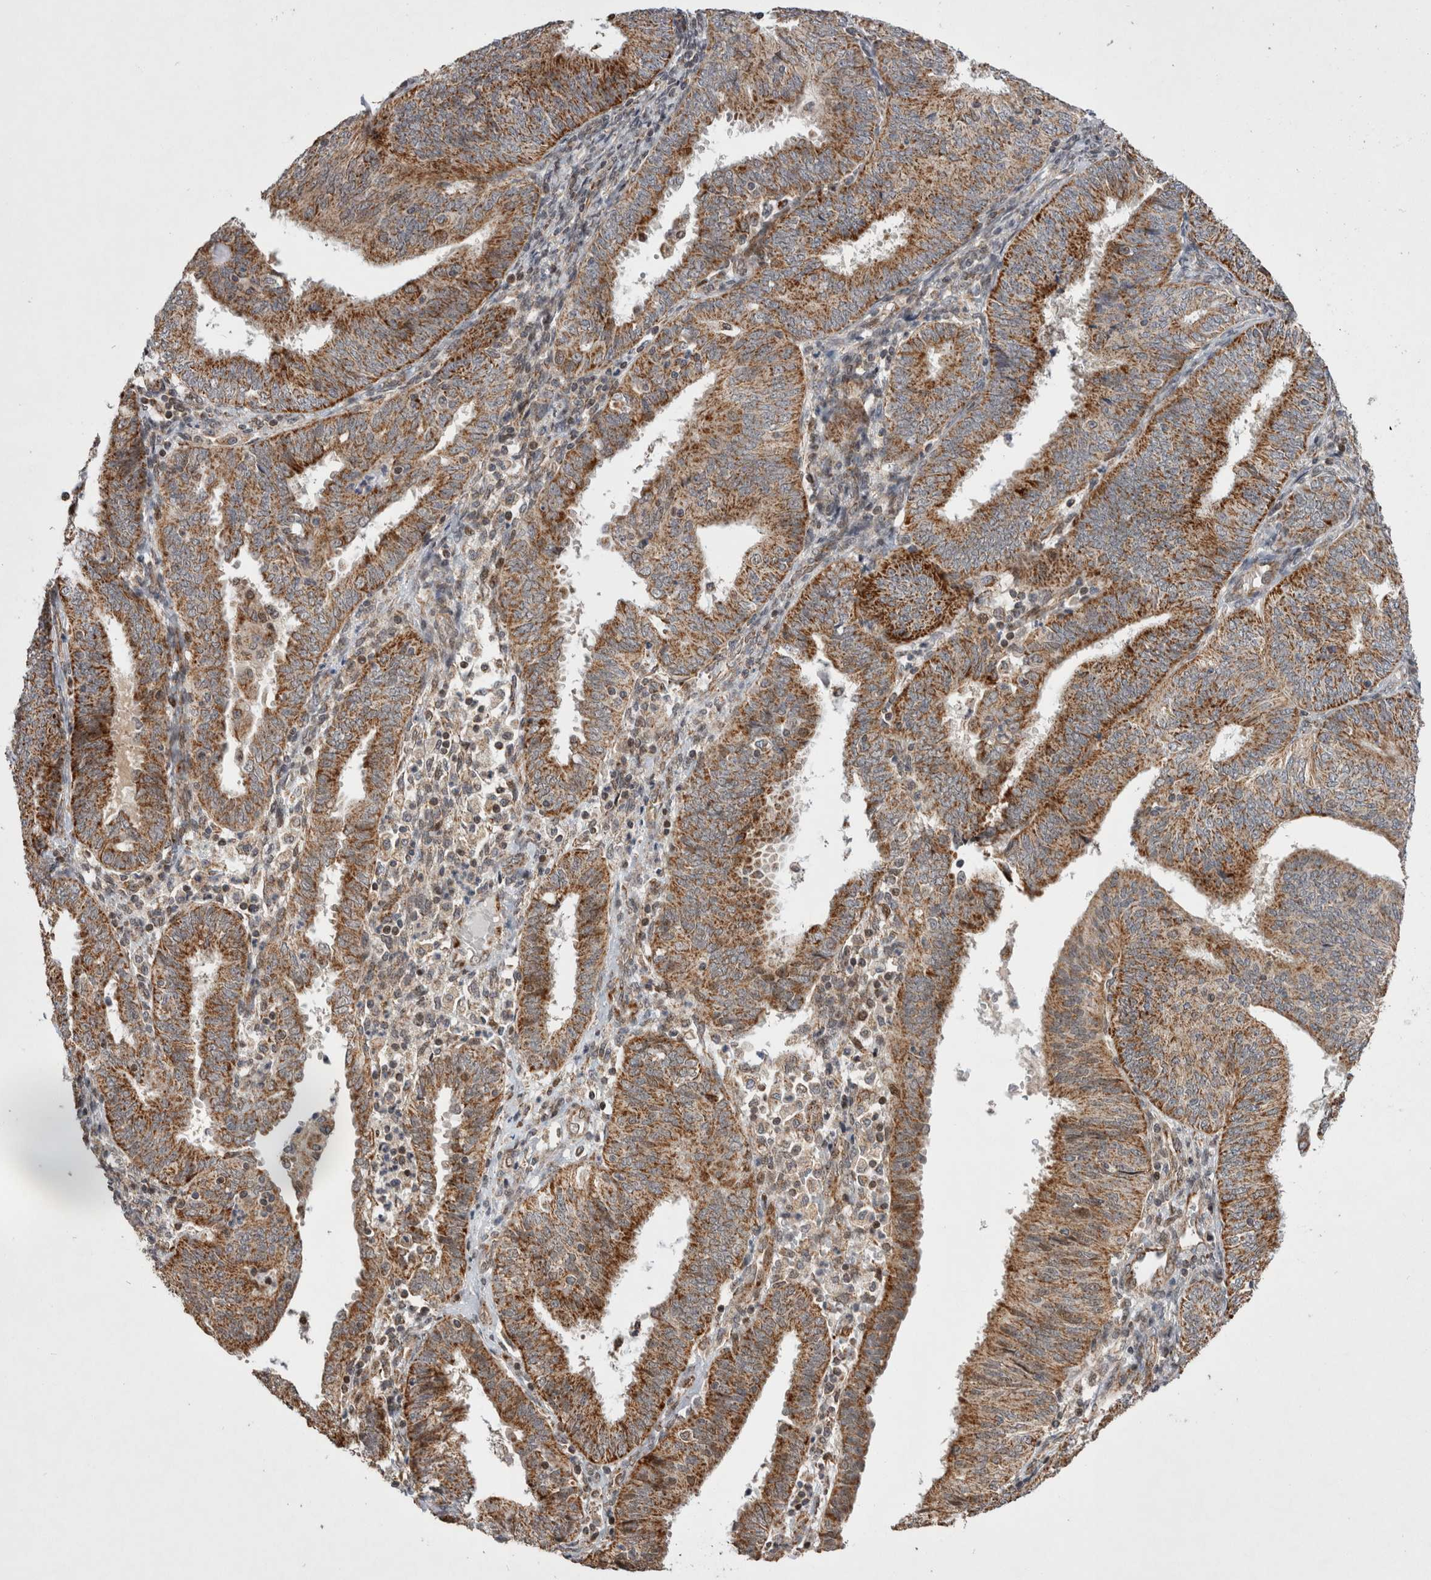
{"staining": {"intensity": "moderate", "quantity": ">75%", "location": "cytoplasmic/membranous"}, "tissue": "endometrial cancer", "cell_type": "Tumor cells", "image_type": "cancer", "snomed": [{"axis": "morphology", "description": "Adenocarcinoma, NOS"}, {"axis": "topography", "description": "Endometrium"}], "caption": "Protein analysis of endometrial cancer (adenocarcinoma) tissue exhibits moderate cytoplasmic/membranous staining in about >75% of tumor cells.", "gene": "MRPL37", "patient": {"sex": "female", "age": 58}}